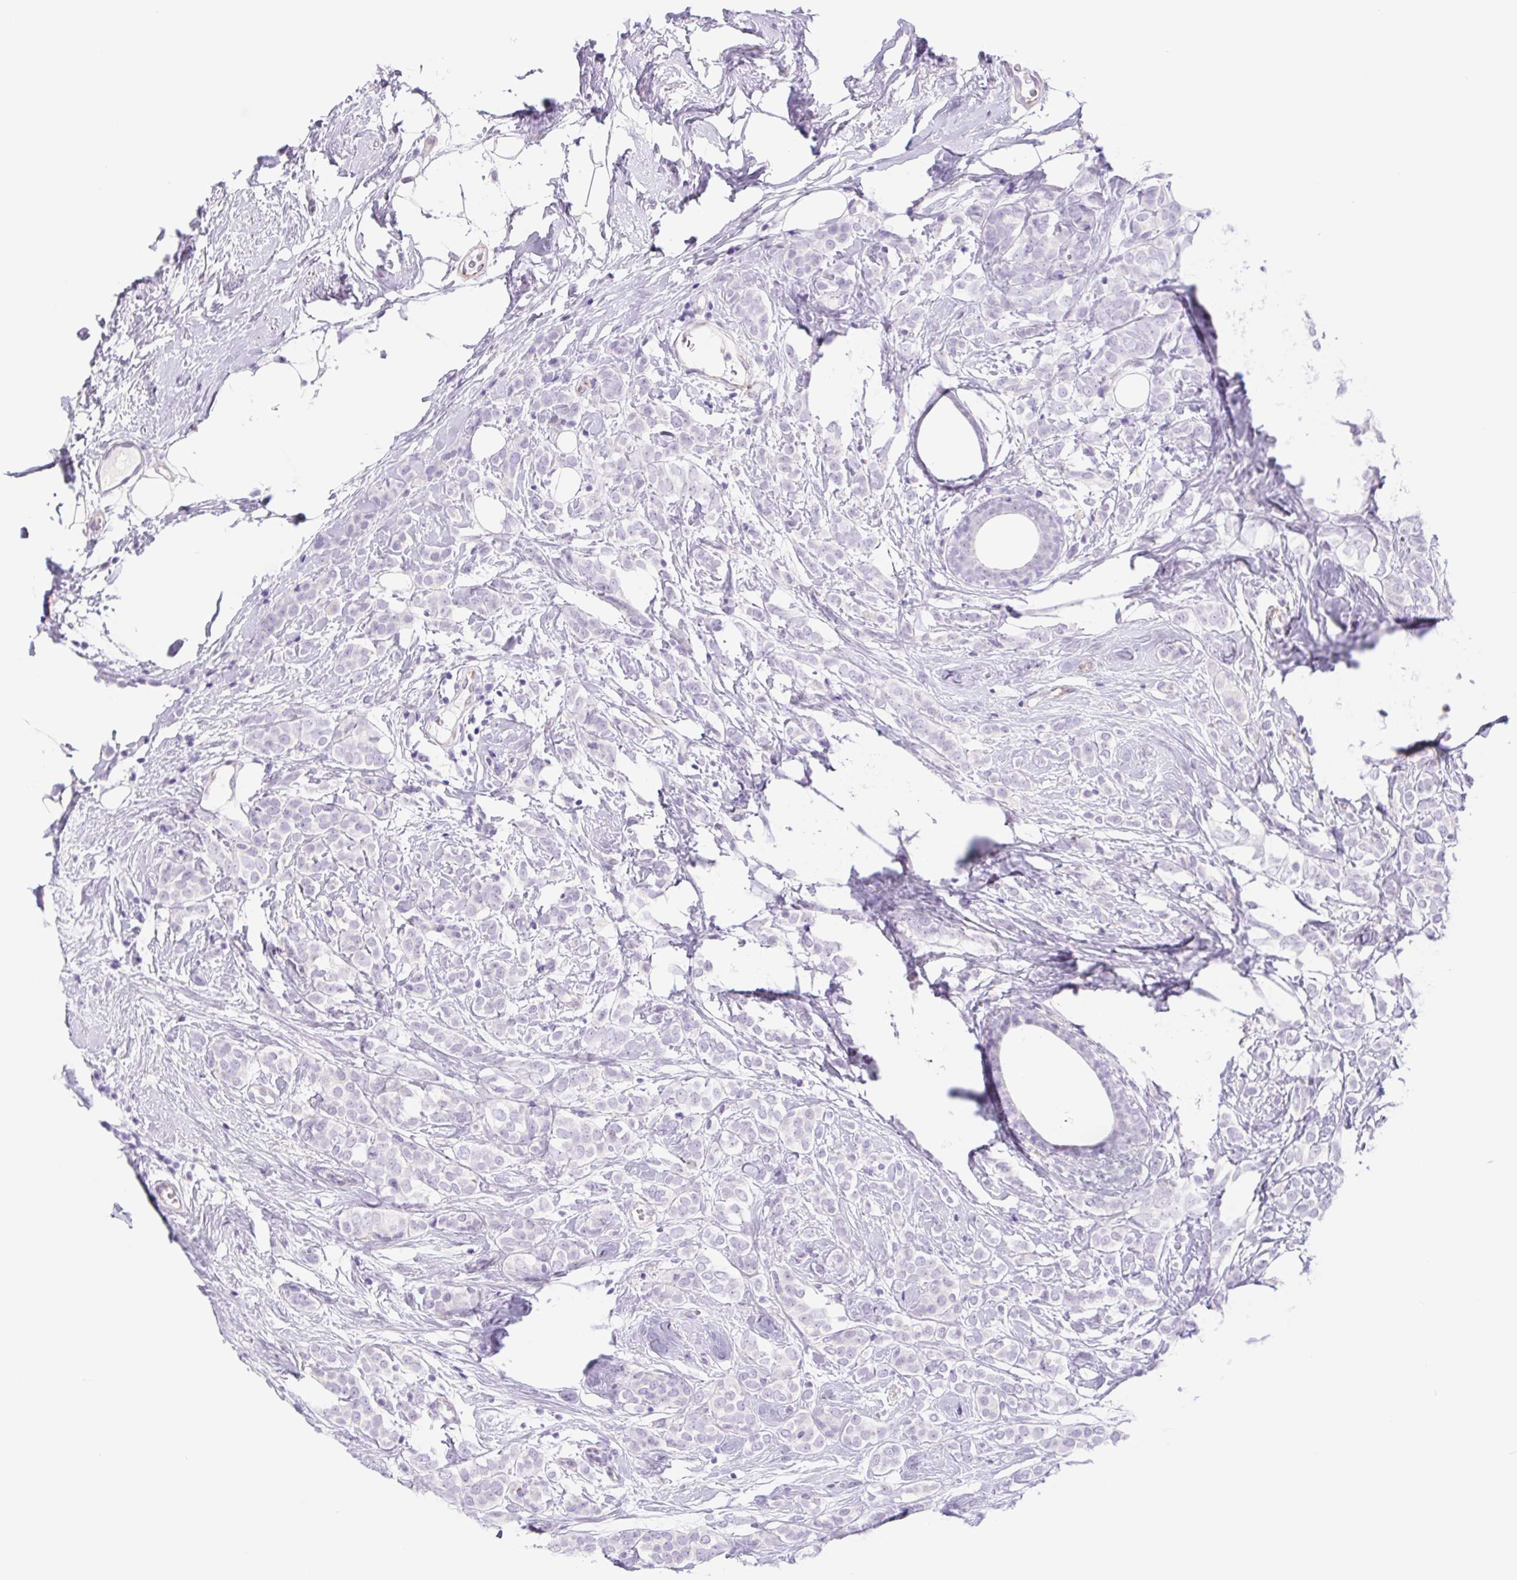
{"staining": {"intensity": "negative", "quantity": "none", "location": "none"}, "tissue": "breast cancer", "cell_type": "Tumor cells", "image_type": "cancer", "snomed": [{"axis": "morphology", "description": "Lobular carcinoma"}, {"axis": "topography", "description": "Breast"}], "caption": "The micrograph demonstrates no significant expression in tumor cells of lobular carcinoma (breast).", "gene": "CYP21A2", "patient": {"sex": "female", "age": 49}}